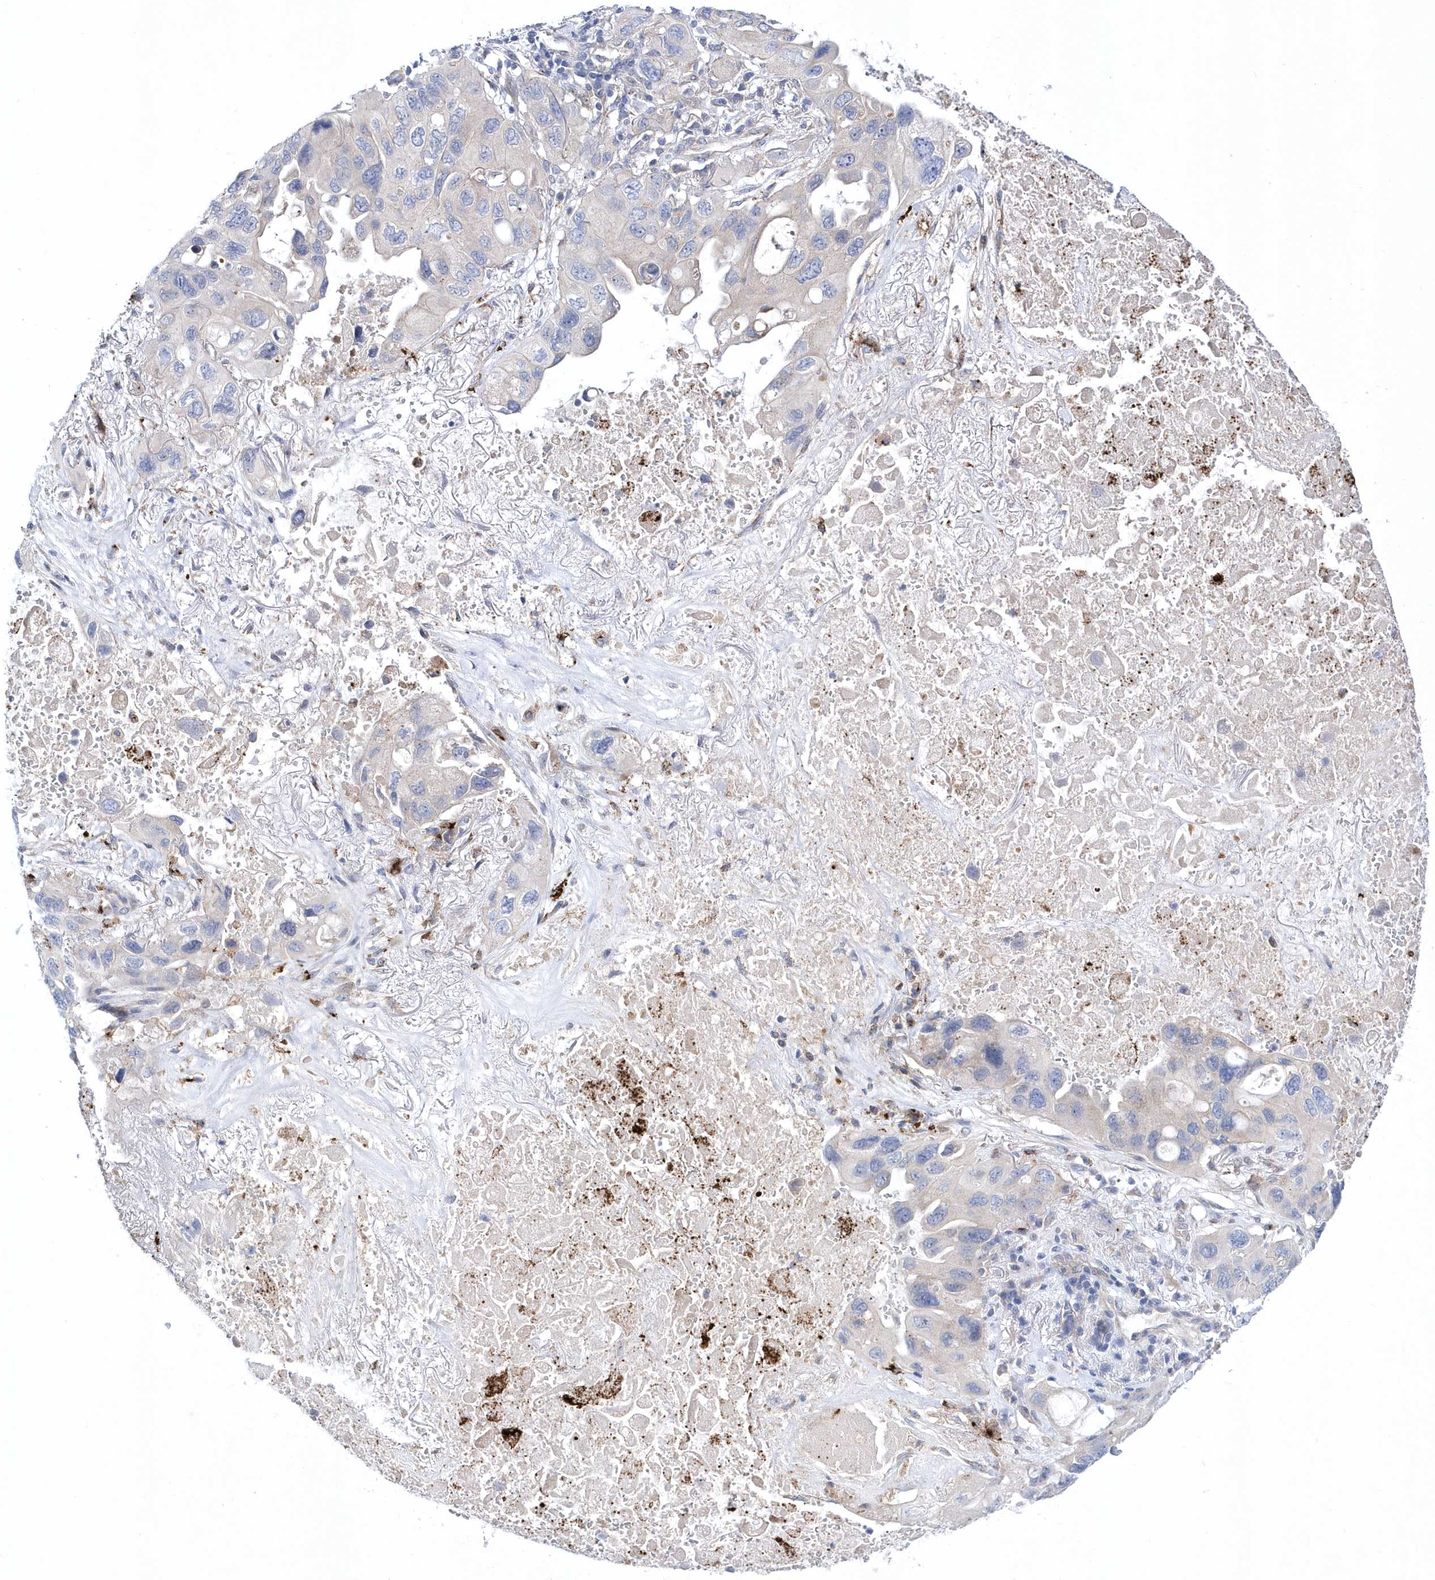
{"staining": {"intensity": "negative", "quantity": "none", "location": "none"}, "tissue": "lung cancer", "cell_type": "Tumor cells", "image_type": "cancer", "snomed": [{"axis": "morphology", "description": "Squamous cell carcinoma, NOS"}, {"axis": "topography", "description": "Lung"}], "caption": "Immunohistochemistry photomicrograph of human squamous cell carcinoma (lung) stained for a protein (brown), which demonstrates no expression in tumor cells. The staining was performed using DAB (3,3'-diaminobenzidine) to visualize the protein expression in brown, while the nuclei were stained in blue with hematoxylin (Magnification: 20x).", "gene": "LONRF2", "patient": {"sex": "female", "age": 73}}